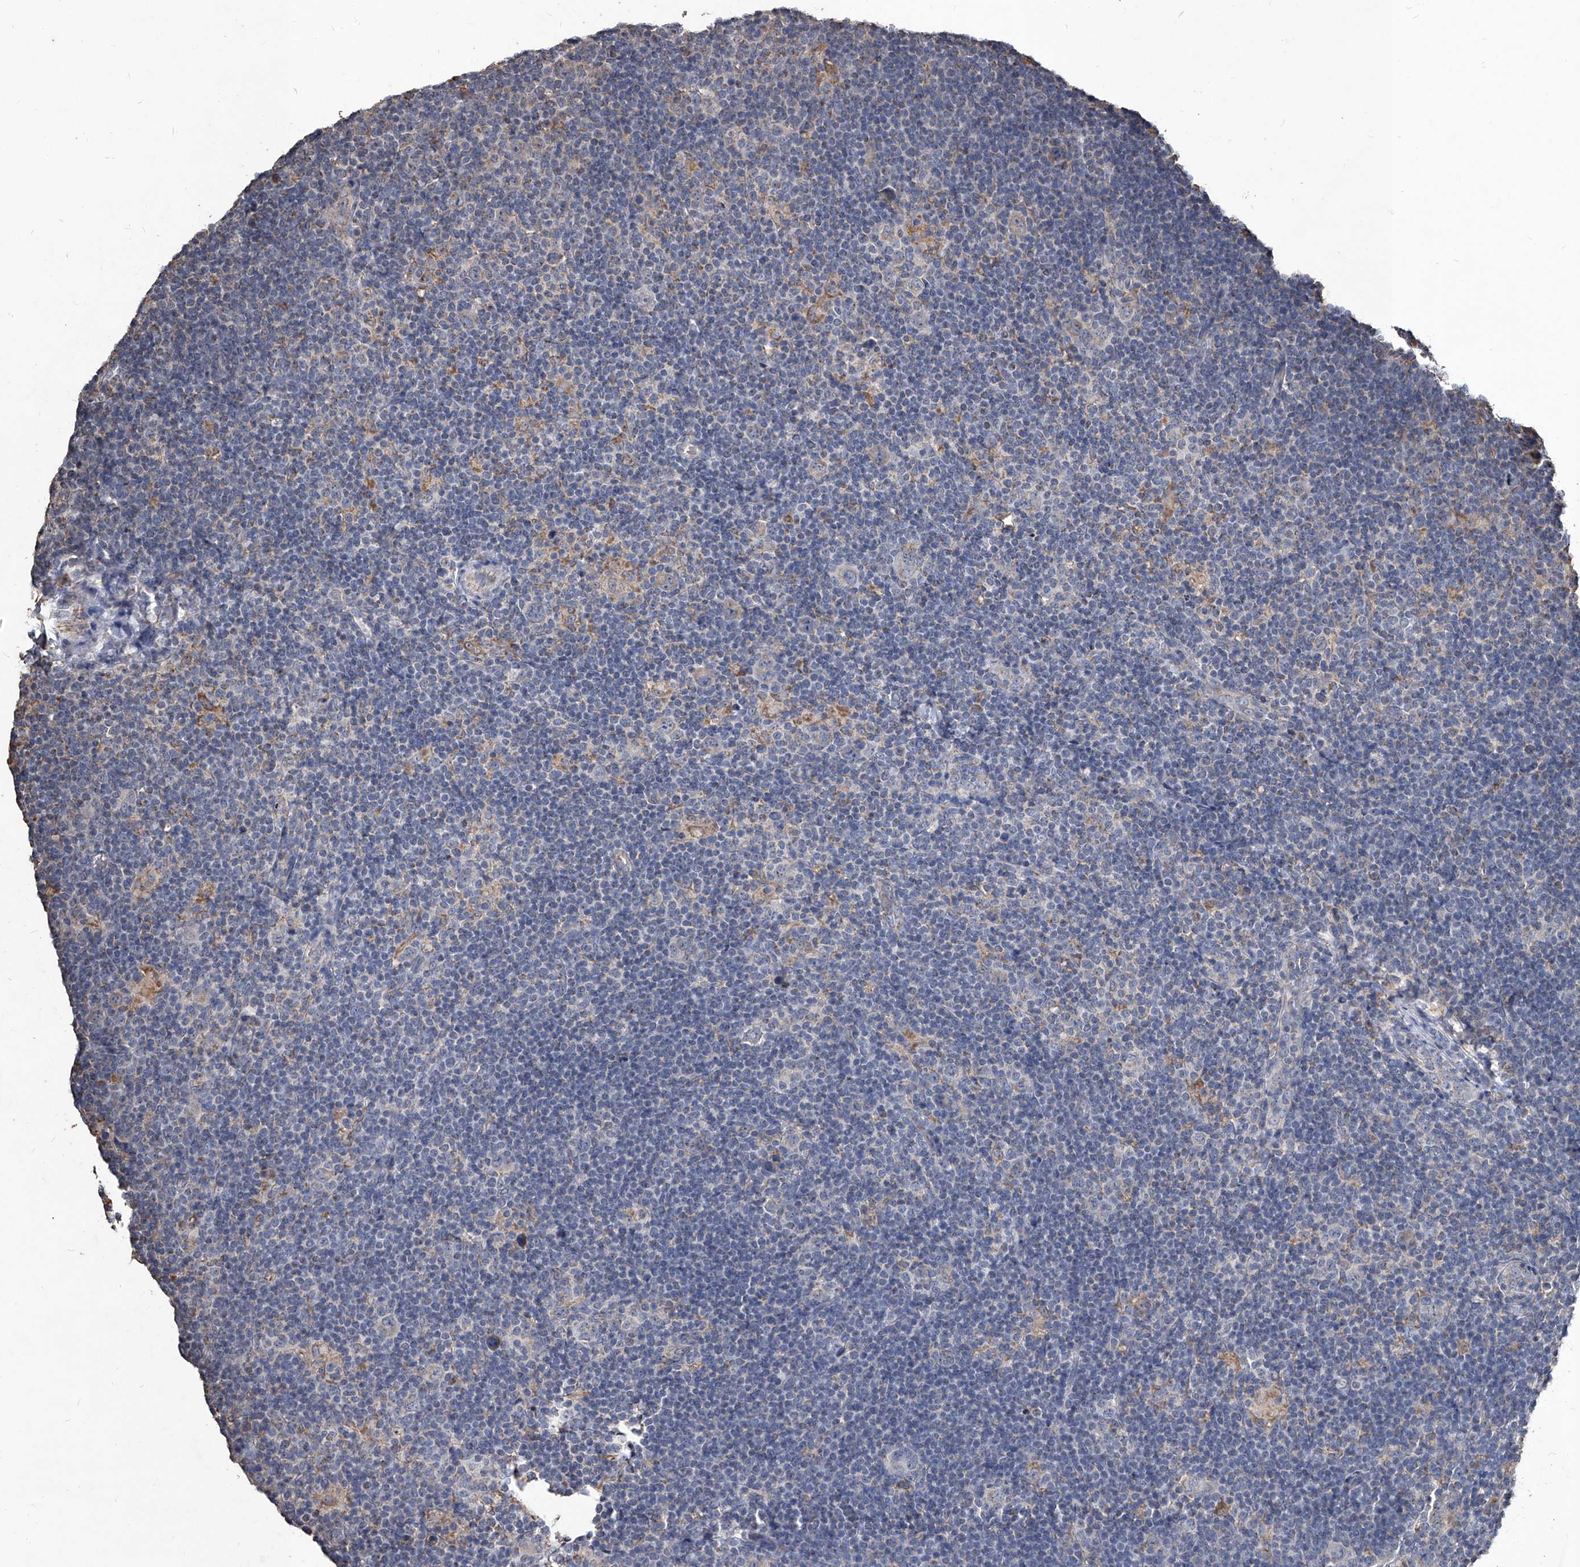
{"staining": {"intensity": "weak", "quantity": "<25%", "location": "cytoplasmic/membranous"}, "tissue": "lymphoma", "cell_type": "Tumor cells", "image_type": "cancer", "snomed": [{"axis": "morphology", "description": "Hodgkin's disease, NOS"}, {"axis": "topography", "description": "Lymph node"}], "caption": "Lymphoma was stained to show a protein in brown. There is no significant positivity in tumor cells. Nuclei are stained in blue.", "gene": "GPR183", "patient": {"sex": "female", "age": 57}}